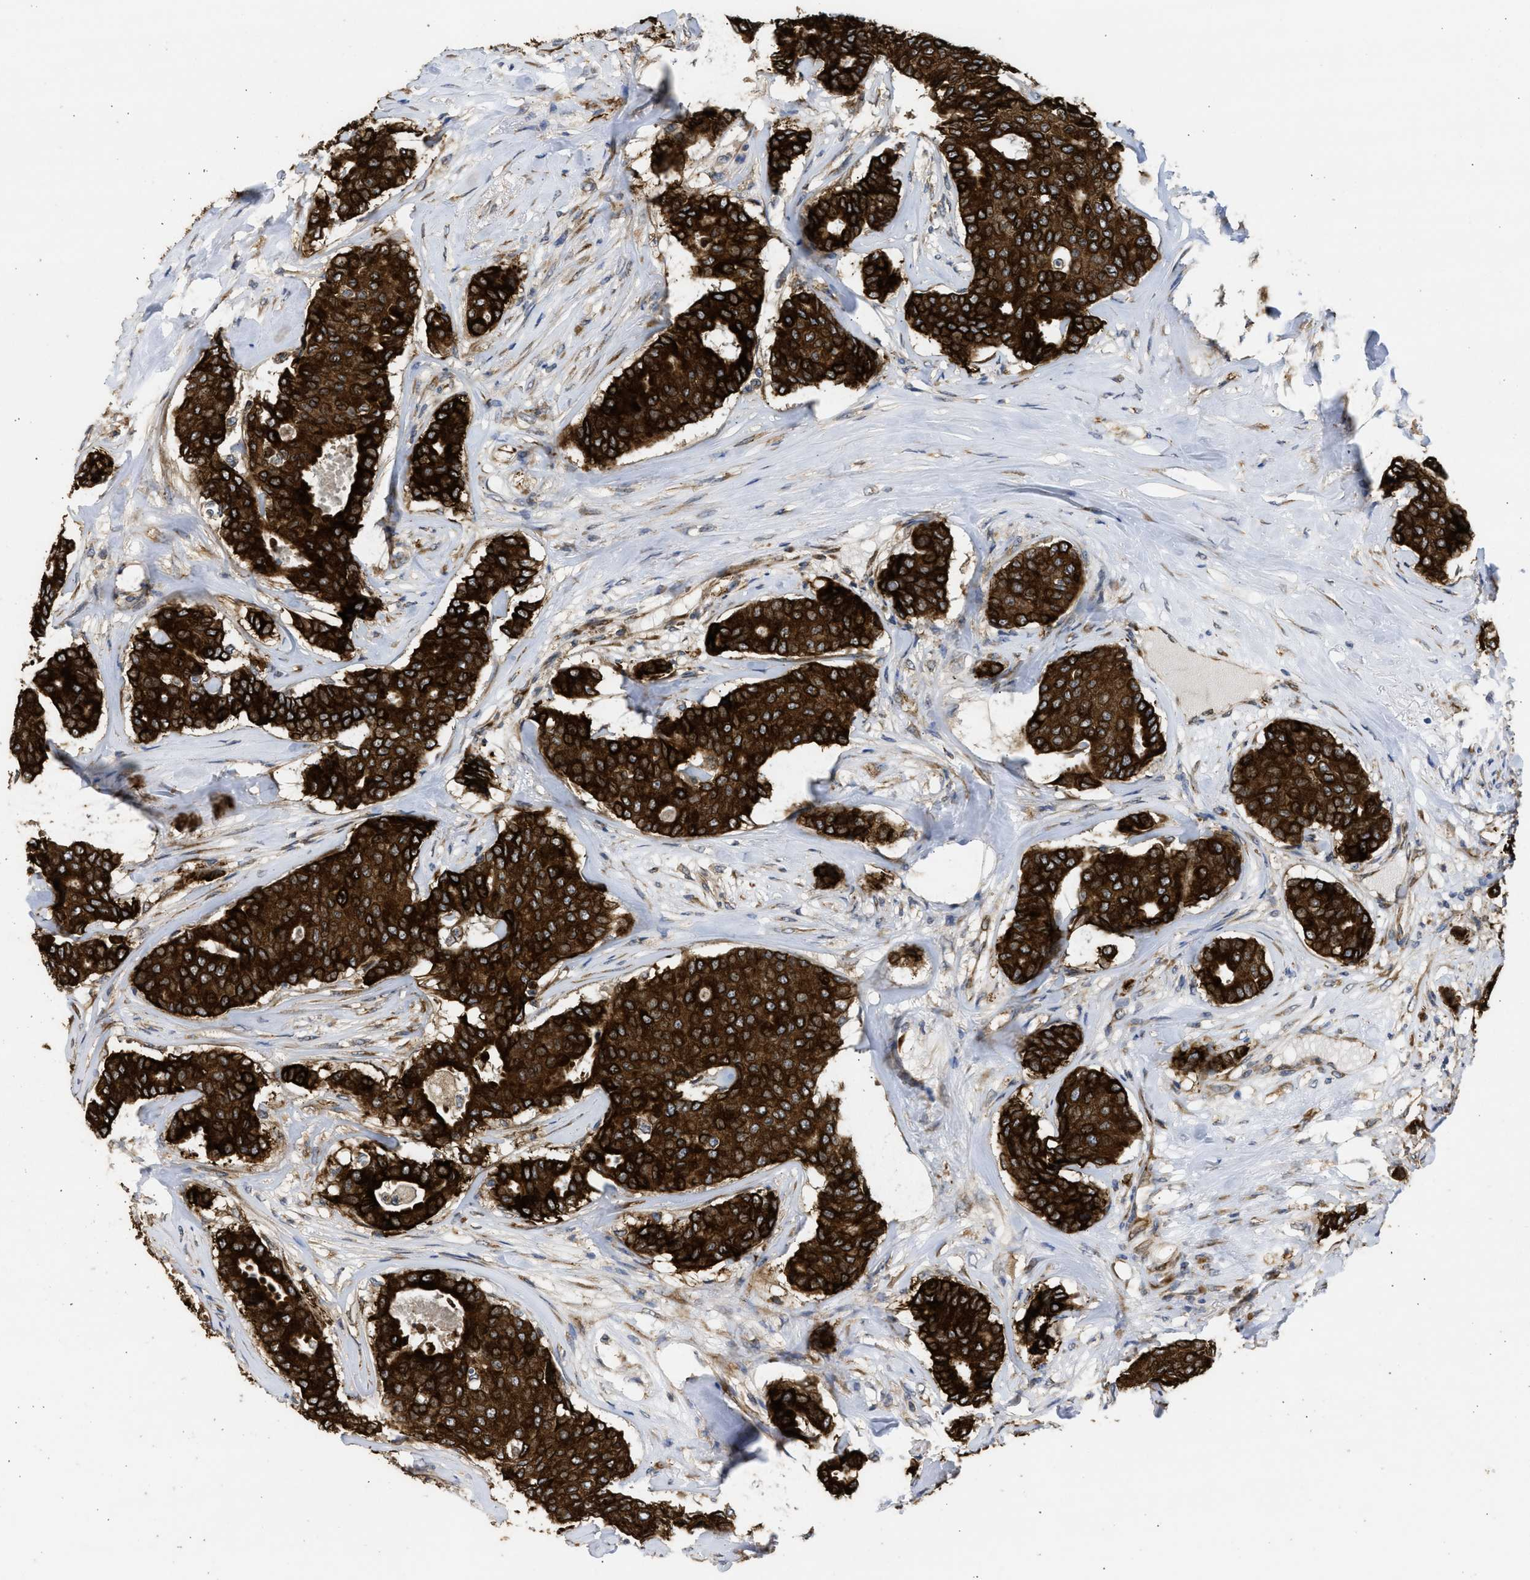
{"staining": {"intensity": "strong", "quantity": ">75%", "location": "cytoplasmic/membranous"}, "tissue": "breast cancer", "cell_type": "Tumor cells", "image_type": "cancer", "snomed": [{"axis": "morphology", "description": "Duct carcinoma"}, {"axis": "topography", "description": "Breast"}], "caption": "IHC staining of breast intraductal carcinoma, which exhibits high levels of strong cytoplasmic/membranous positivity in about >75% of tumor cells indicating strong cytoplasmic/membranous protein positivity. The staining was performed using DAB (3,3'-diaminobenzidine) (brown) for protein detection and nuclei were counterstained in hematoxylin (blue).", "gene": "DNAJC1", "patient": {"sex": "female", "age": 75}}